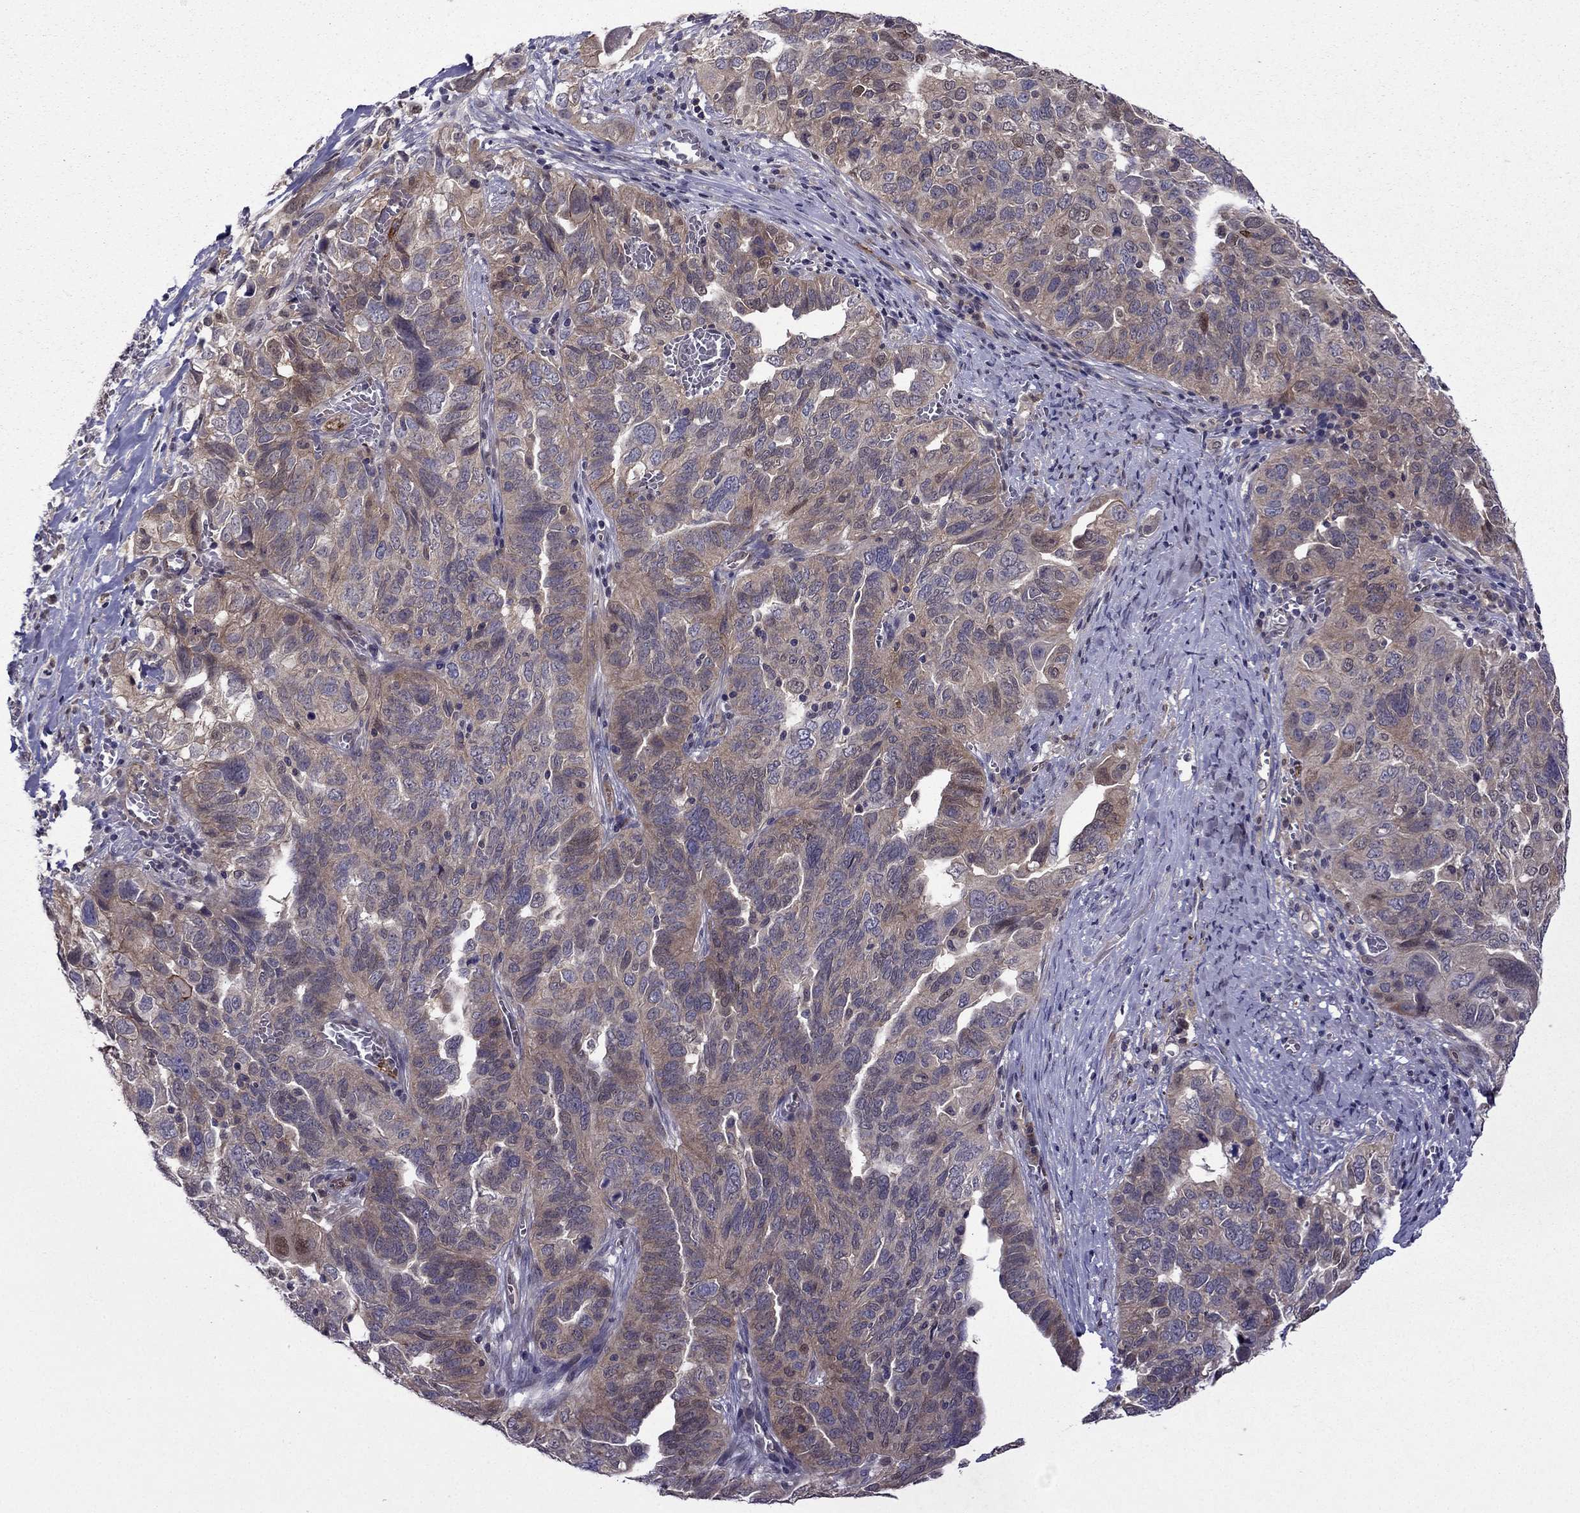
{"staining": {"intensity": "moderate", "quantity": ">75%", "location": "cytoplasmic/membranous"}, "tissue": "ovarian cancer", "cell_type": "Tumor cells", "image_type": "cancer", "snomed": [{"axis": "morphology", "description": "Carcinoma, endometroid"}, {"axis": "topography", "description": "Soft tissue"}, {"axis": "topography", "description": "Ovary"}], "caption": "High-magnification brightfield microscopy of ovarian cancer stained with DAB (3,3'-diaminobenzidine) (brown) and counterstained with hematoxylin (blue). tumor cells exhibit moderate cytoplasmic/membranous staining is present in about>75% of cells.", "gene": "CDK5", "patient": {"sex": "female", "age": 52}}